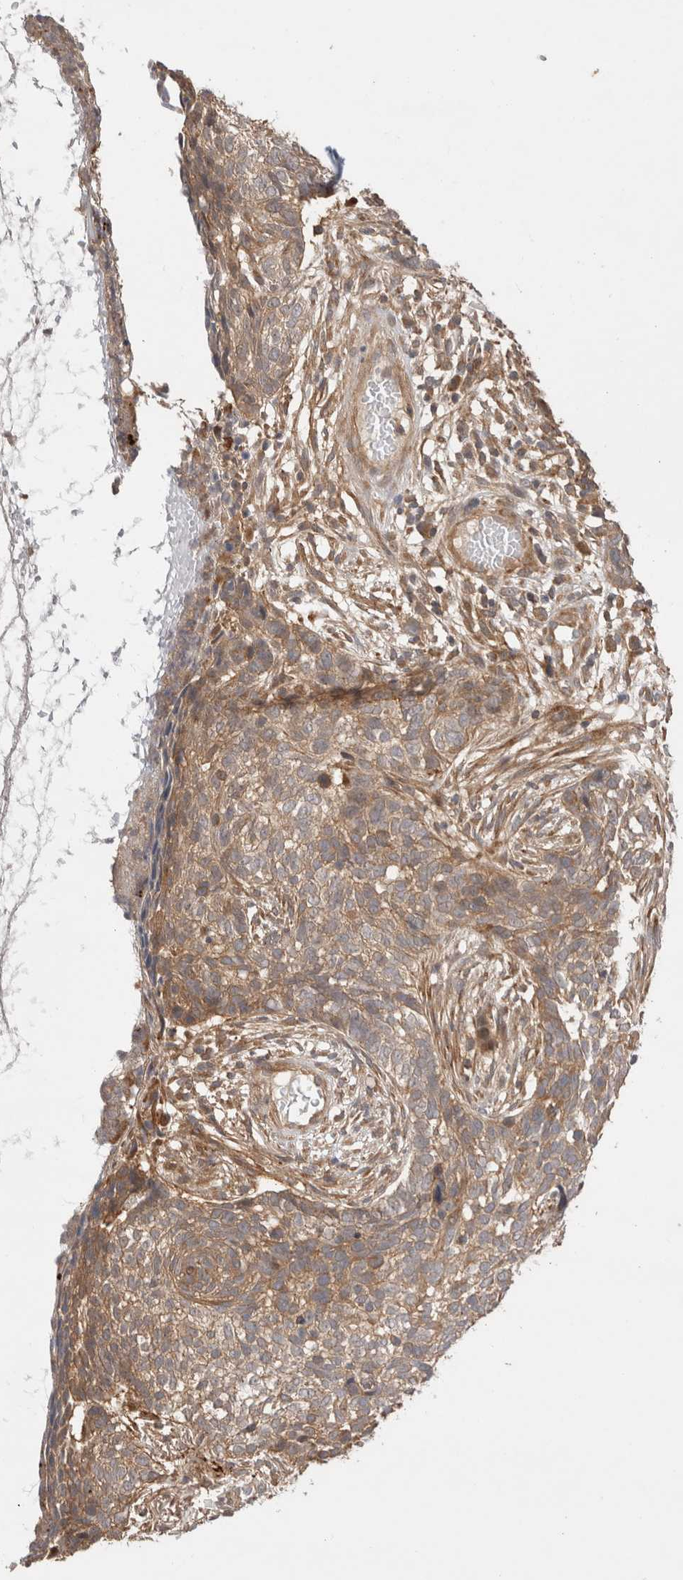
{"staining": {"intensity": "moderate", "quantity": ">75%", "location": "cytoplasmic/membranous"}, "tissue": "skin cancer", "cell_type": "Tumor cells", "image_type": "cancer", "snomed": [{"axis": "morphology", "description": "Basal cell carcinoma"}, {"axis": "topography", "description": "Skin"}], "caption": "Immunohistochemical staining of skin cancer demonstrates medium levels of moderate cytoplasmic/membranous protein staining in approximately >75% of tumor cells.", "gene": "VPS28", "patient": {"sex": "male", "age": 85}}